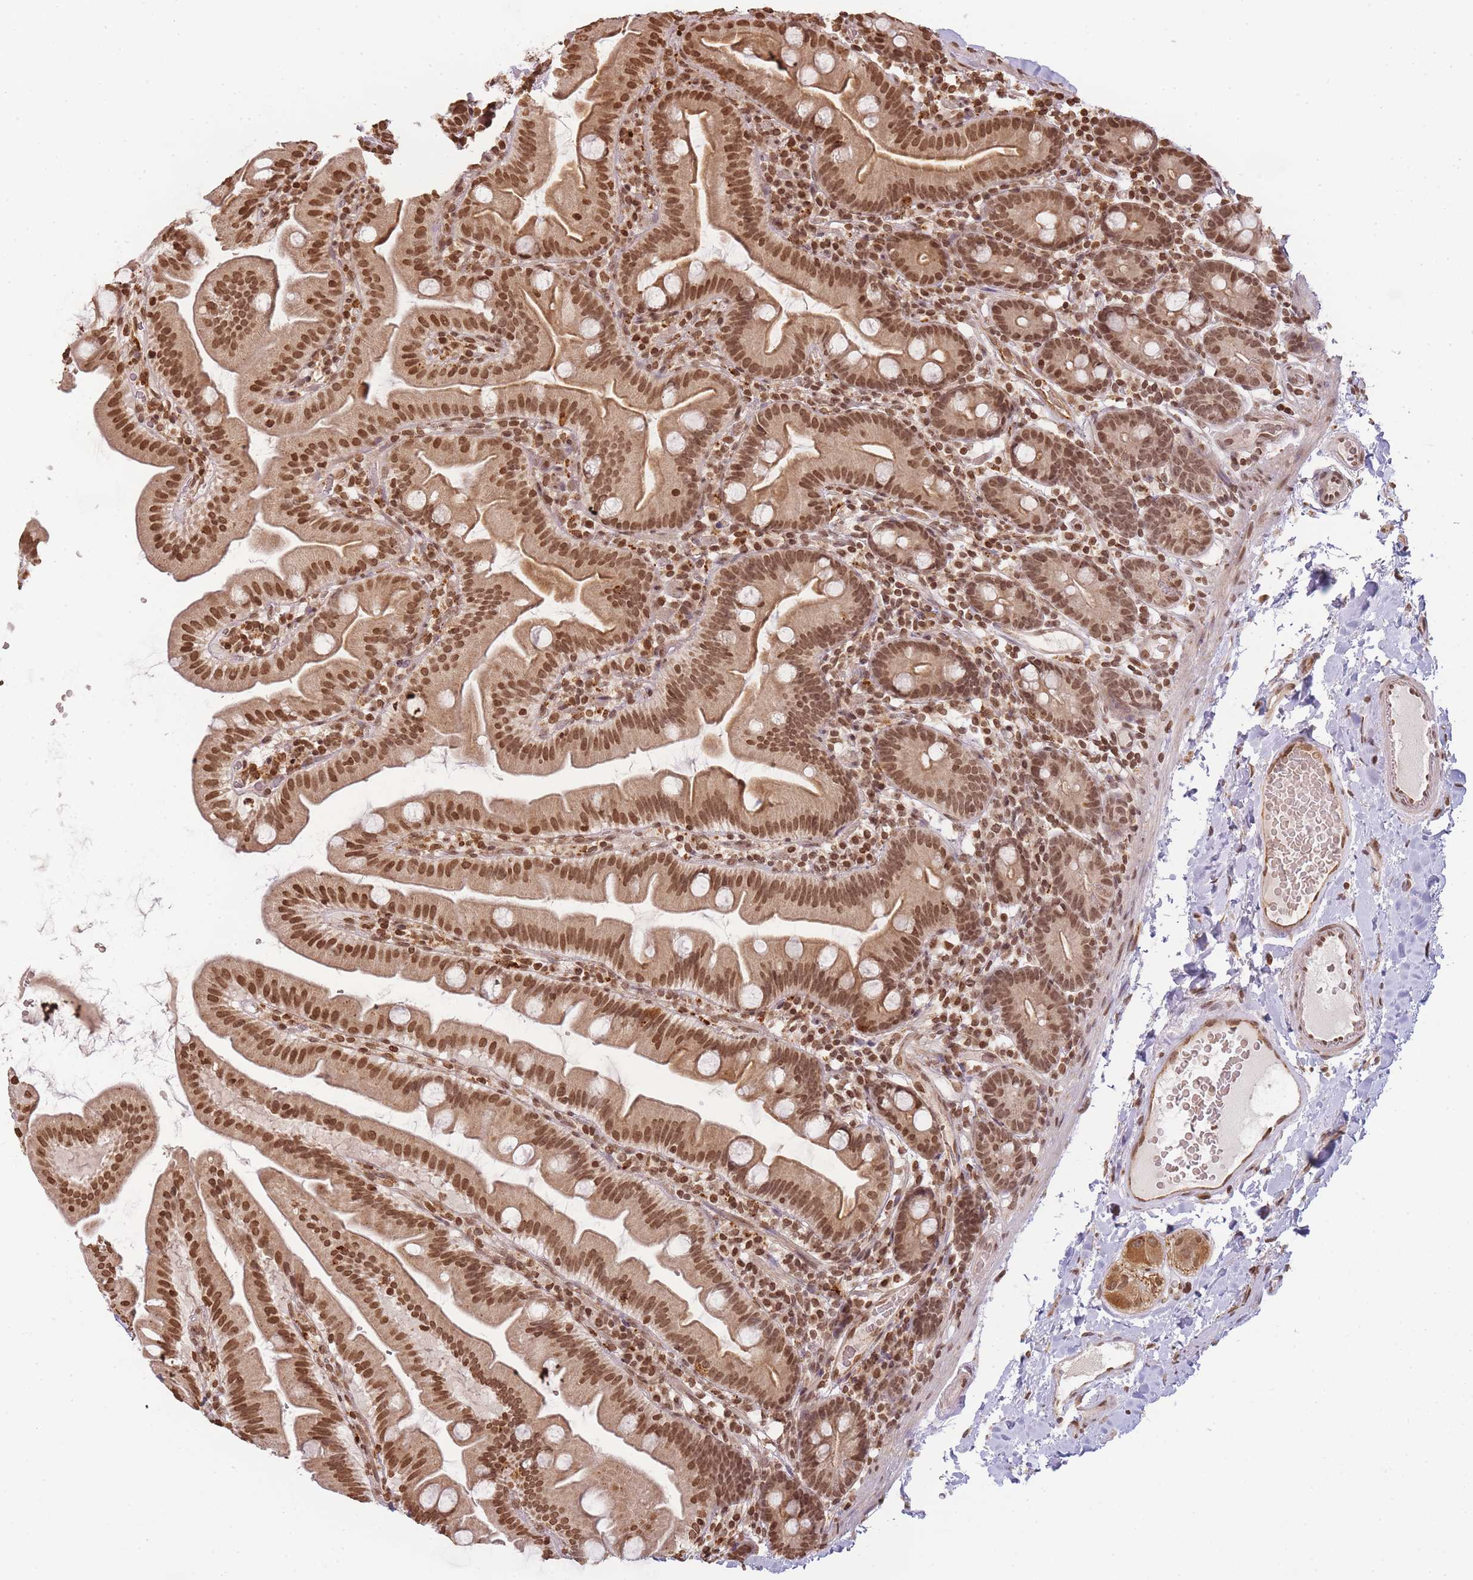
{"staining": {"intensity": "strong", "quantity": ">75%", "location": "cytoplasmic/membranous,nuclear"}, "tissue": "small intestine", "cell_type": "Glandular cells", "image_type": "normal", "snomed": [{"axis": "morphology", "description": "Normal tissue, NOS"}, {"axis": "topography", "description": "Small intestine"}], "caption": "Normal small intestine exhibits strong cytoplasmic/membranous,nuclear expression in approximately >75% of glandular cells, visualized by immunohistochemistry.", "gene": "WWTR1", "patient": {"sex": "female", "age": 68}}